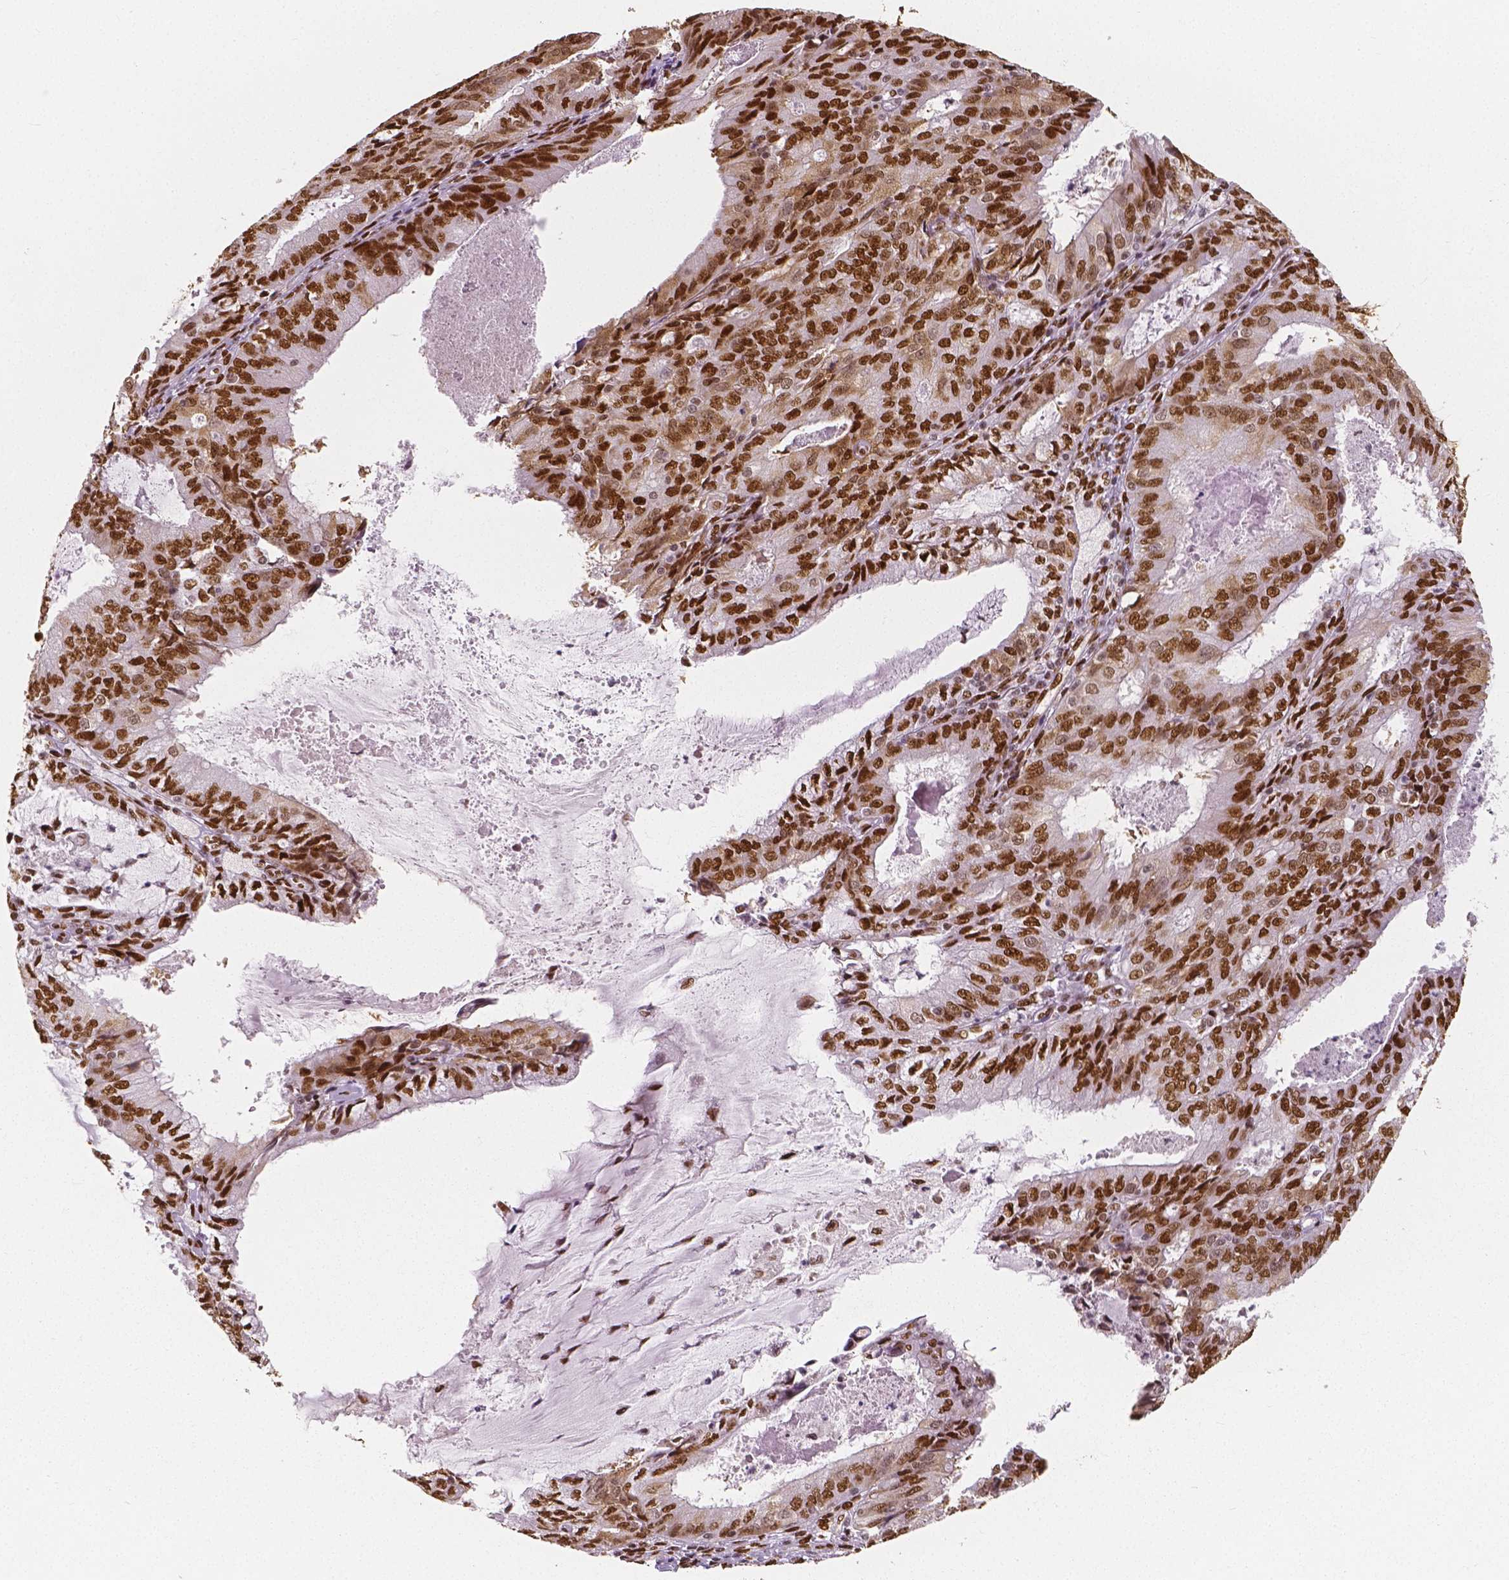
{"staining": {"intensity": "strong", "quantity": ">75%", "location": "nuclear"}, "tissue": "endometrial cancer", "cell_type": "Tumor cells", "image_type": "cancer", "snomed": [{"axis": "morphology", "description": "Adenocarcinoma, NOS"}, {"axis": "topography", "description": "Endometrium"}], "caption": "An immunohistochemistry micrograph of tumor tissue is shown. Protein staining in brown shows strong nuclear positivity in endometrial adenocarcinoma within tumor cells.", "gene": "NUCKS1", "patient": {"sex": "female", "age": 57}}